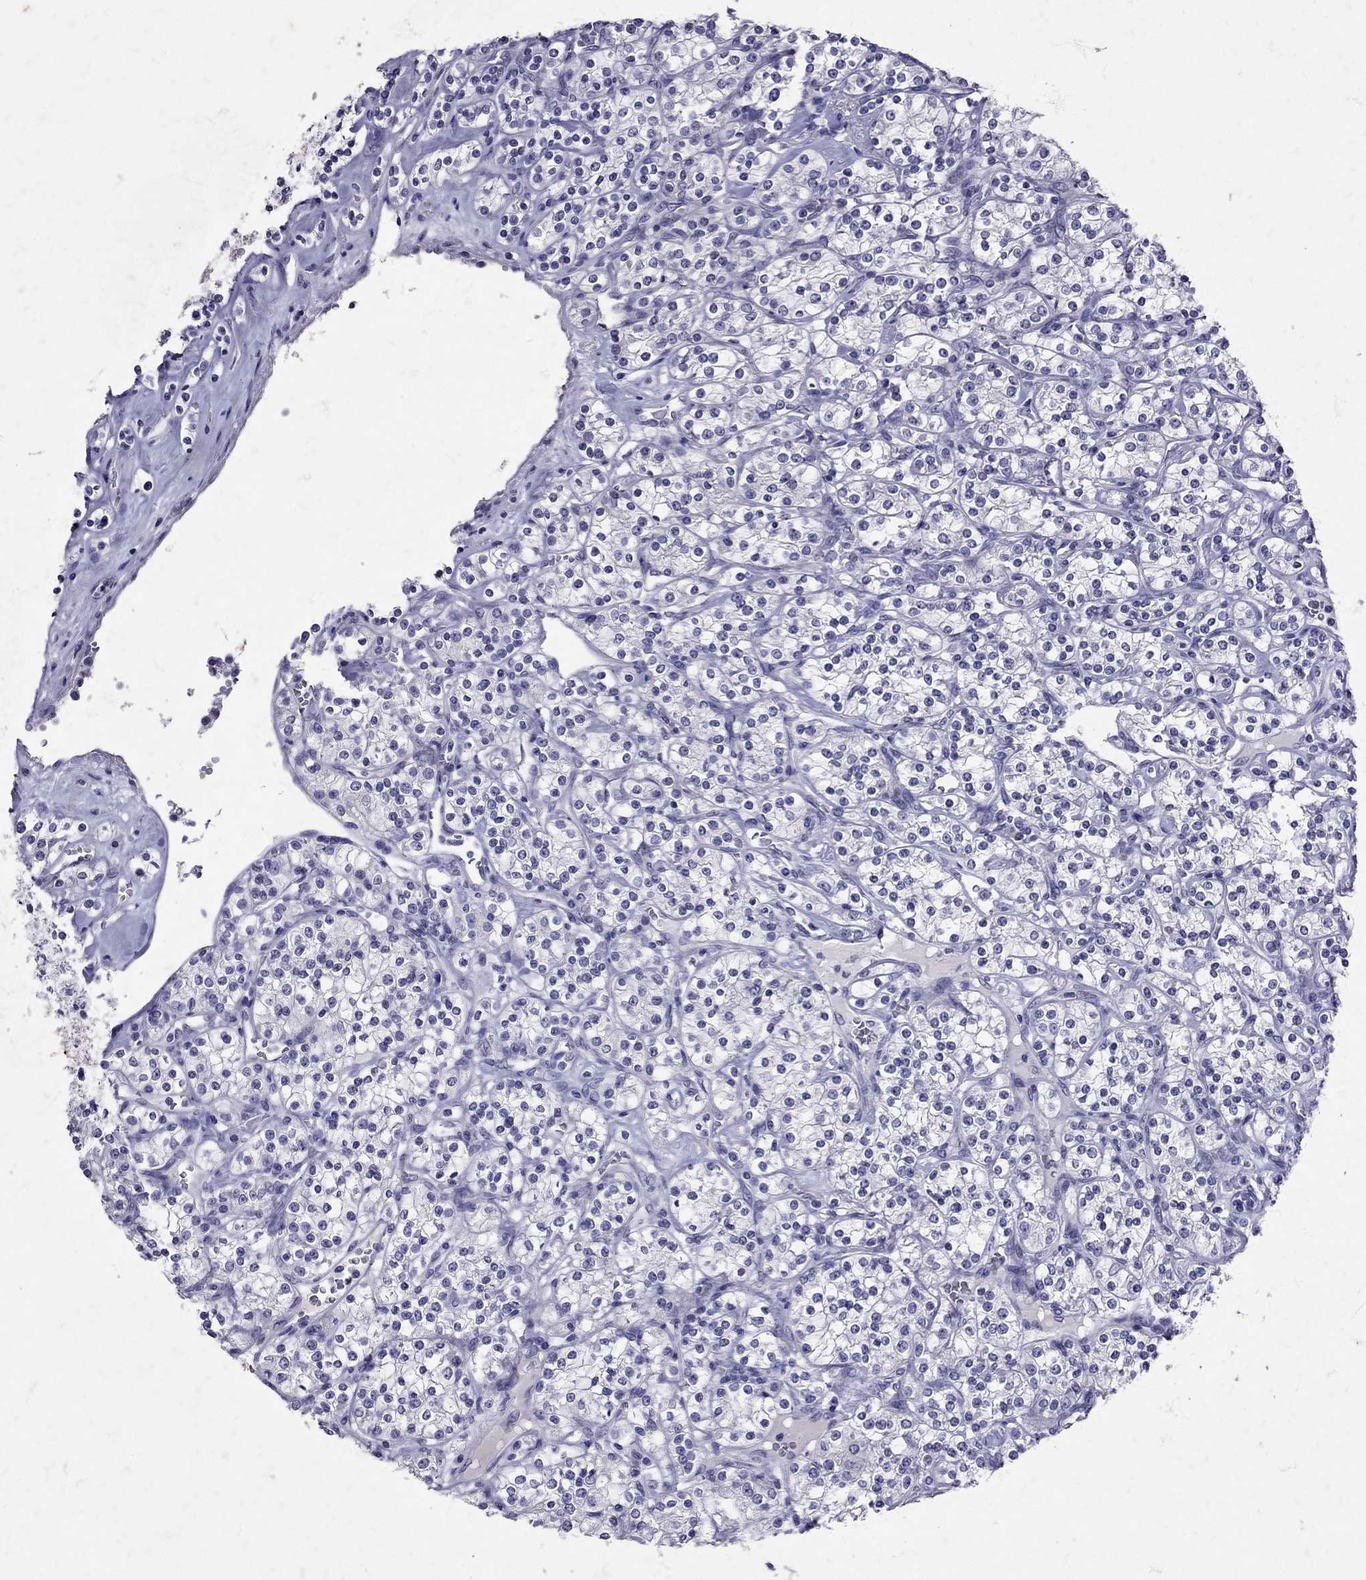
{"staining": {"intensity": "negative", "quantity": "none", "location": "none"}, "tissue": "renal cancer", "cell_type": "Tumor cells", "image_type": "cancer", "snomed": [{"axis": "morphology", "description": "Adenocarcinoma, NOS"}, {"axis": "topography", "description": "Kidney"}], "caption": "Tumor cells are negative for brown protein staining in adenocarcinoma (renal).", "gene": "SST", "patient": {"sex": "male", "age": 77}}